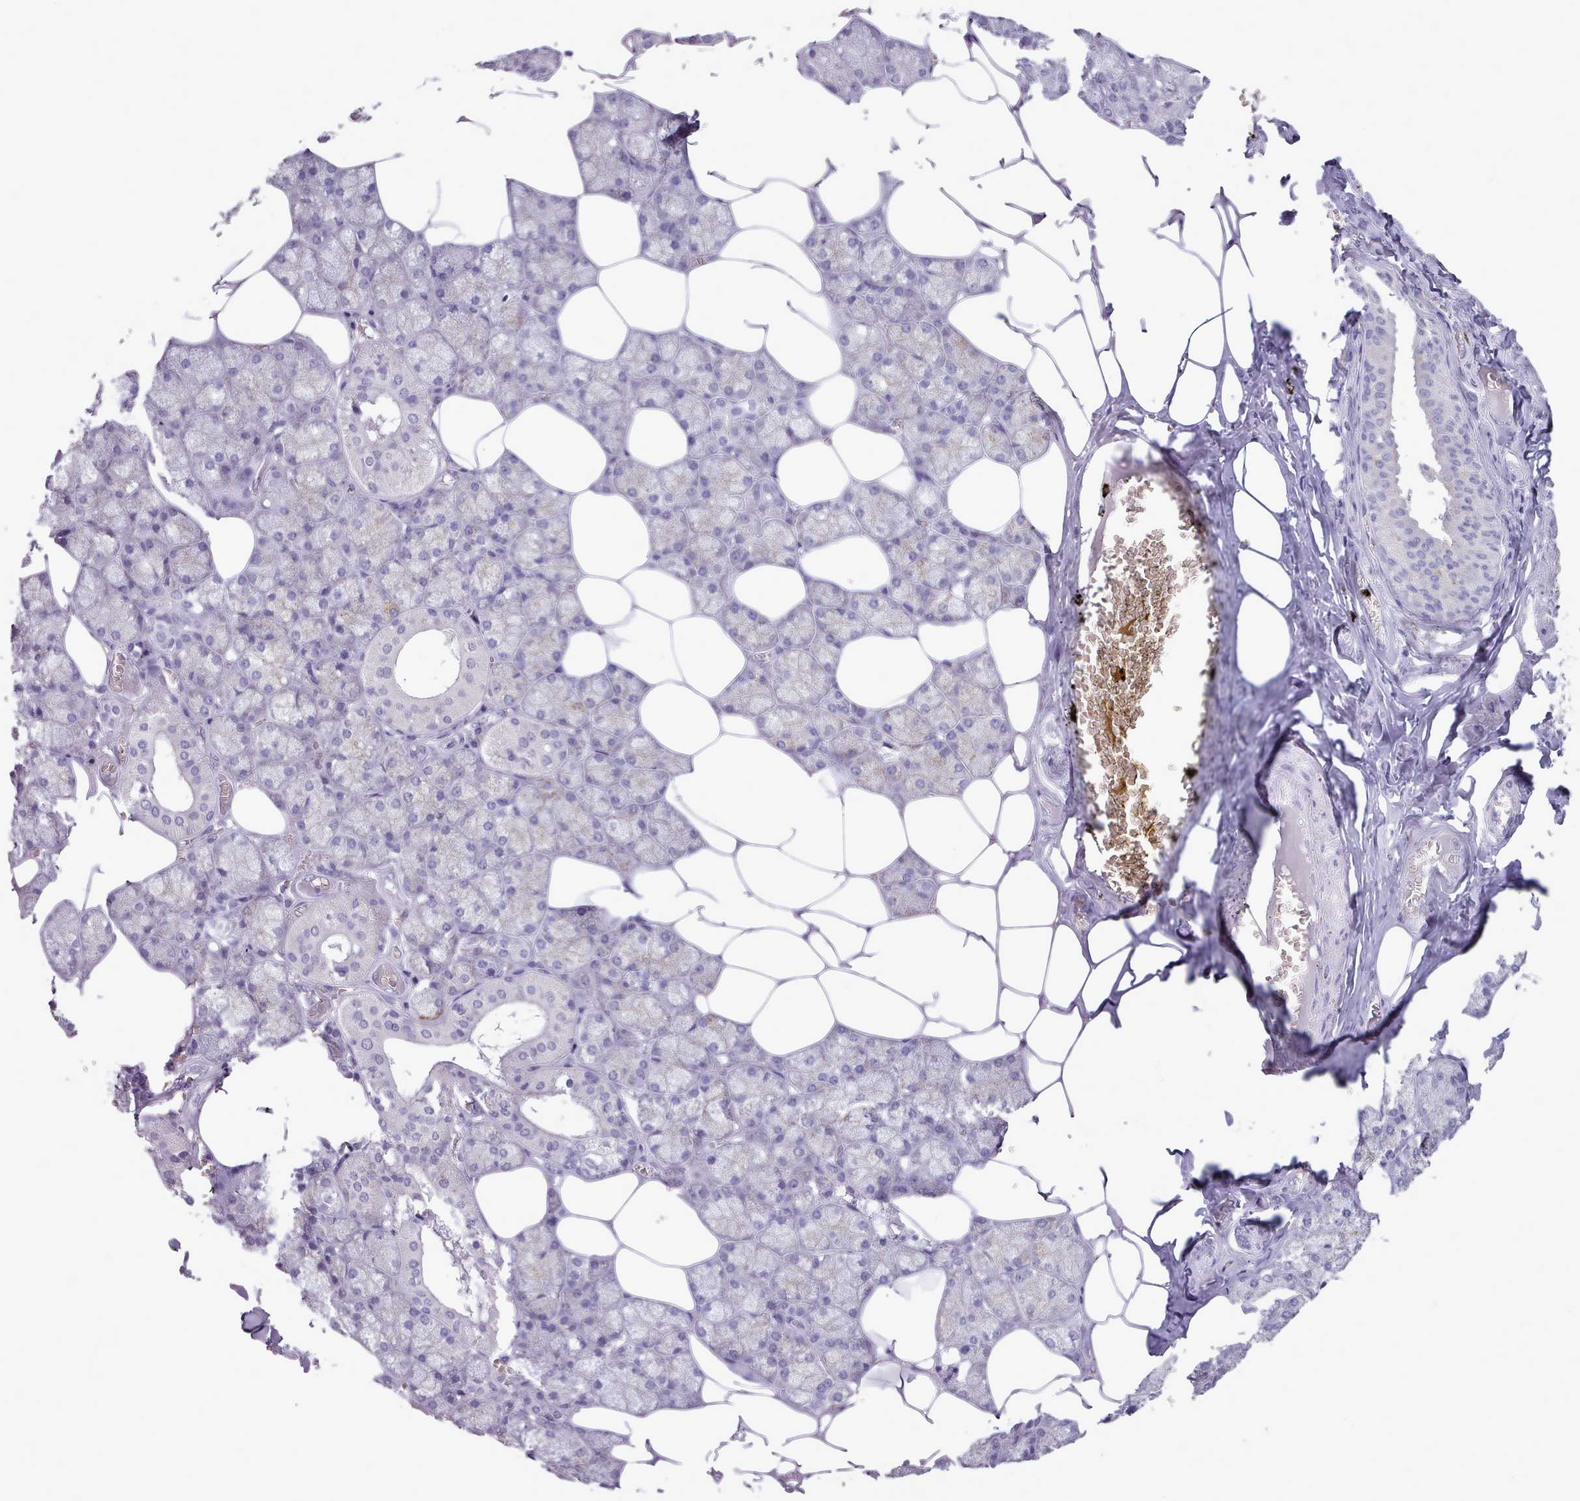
{"staining": {"intensity": "negative", "quantity": "none", "location": "none"}, "tissue": "salivary gland", "cell_type": "Glandular cells", "image_type": "normal", "snomed": [{"axis": "morphology", "description": "Normal tissue, NOS"}, {"axis": "topography", "description": "Salivary gland"}], "caption": "Glandular cells show no significant expression in unremarkable salivary gland. (DAB (3,3'-diaminobenzidine) immunohistochemistry (IHC) with hematoxylin counter stain).", "gene": "KCTD16", "patient": {"sex": "male", "age": 62}}